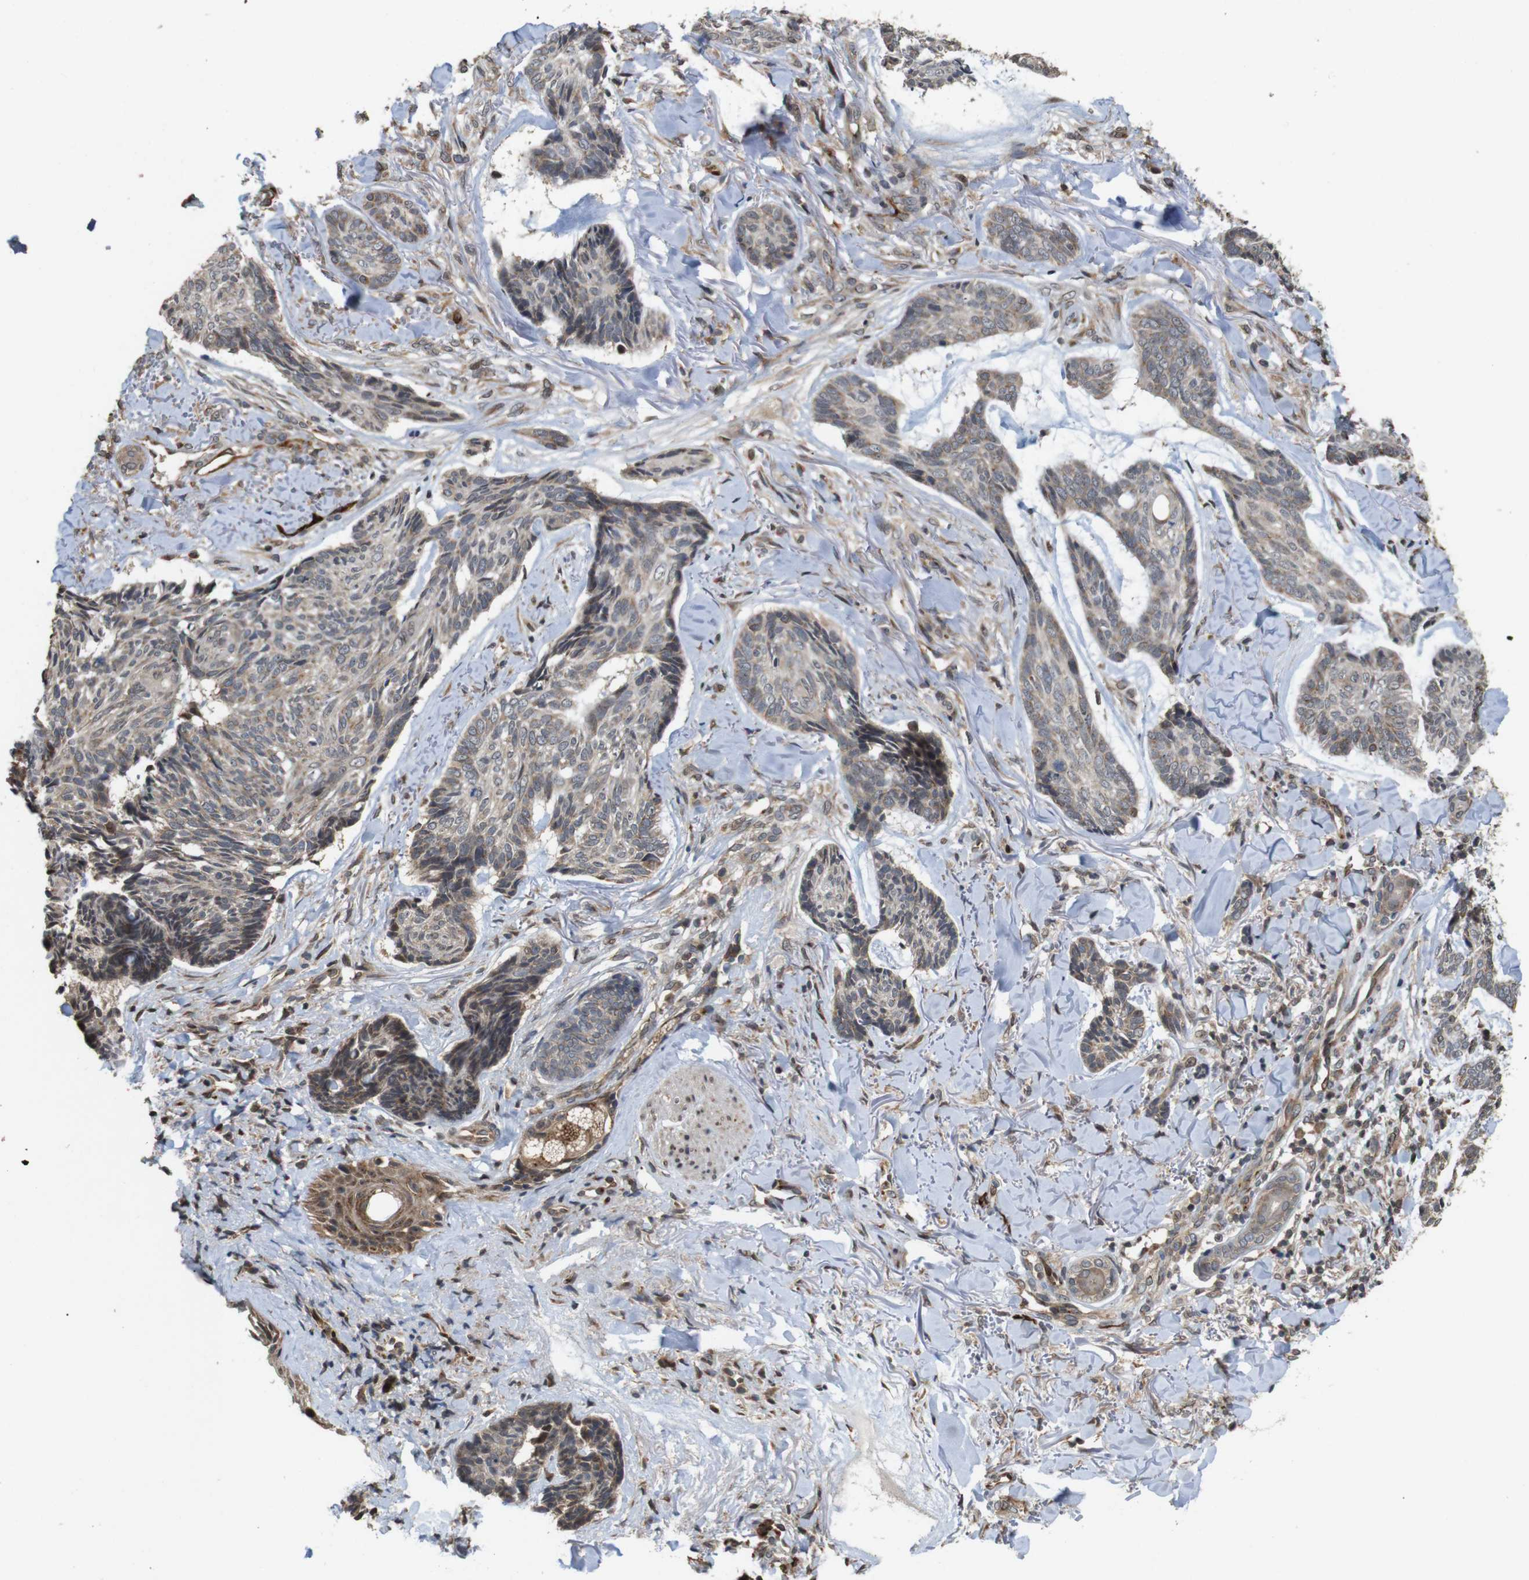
{"staining": {"intensity": "weak", "quantity": "<25%", "location": "cytoplasmic/membranous"}, "tissue": "skin cancer", "cell_type": "Tumor cells", "image_type": "cancer", "snomed": [{"axis": "morphology", "description": "Basal cell carcinoma"}, {"axis": "topography", "description": "Skin"}], "caption": "DAB immunohistochemical staining of human skin cancer reveals no significant expression in tumor cells.", "gene": "EFCAB14", "patient": {"sex": "male", "age": 43}}